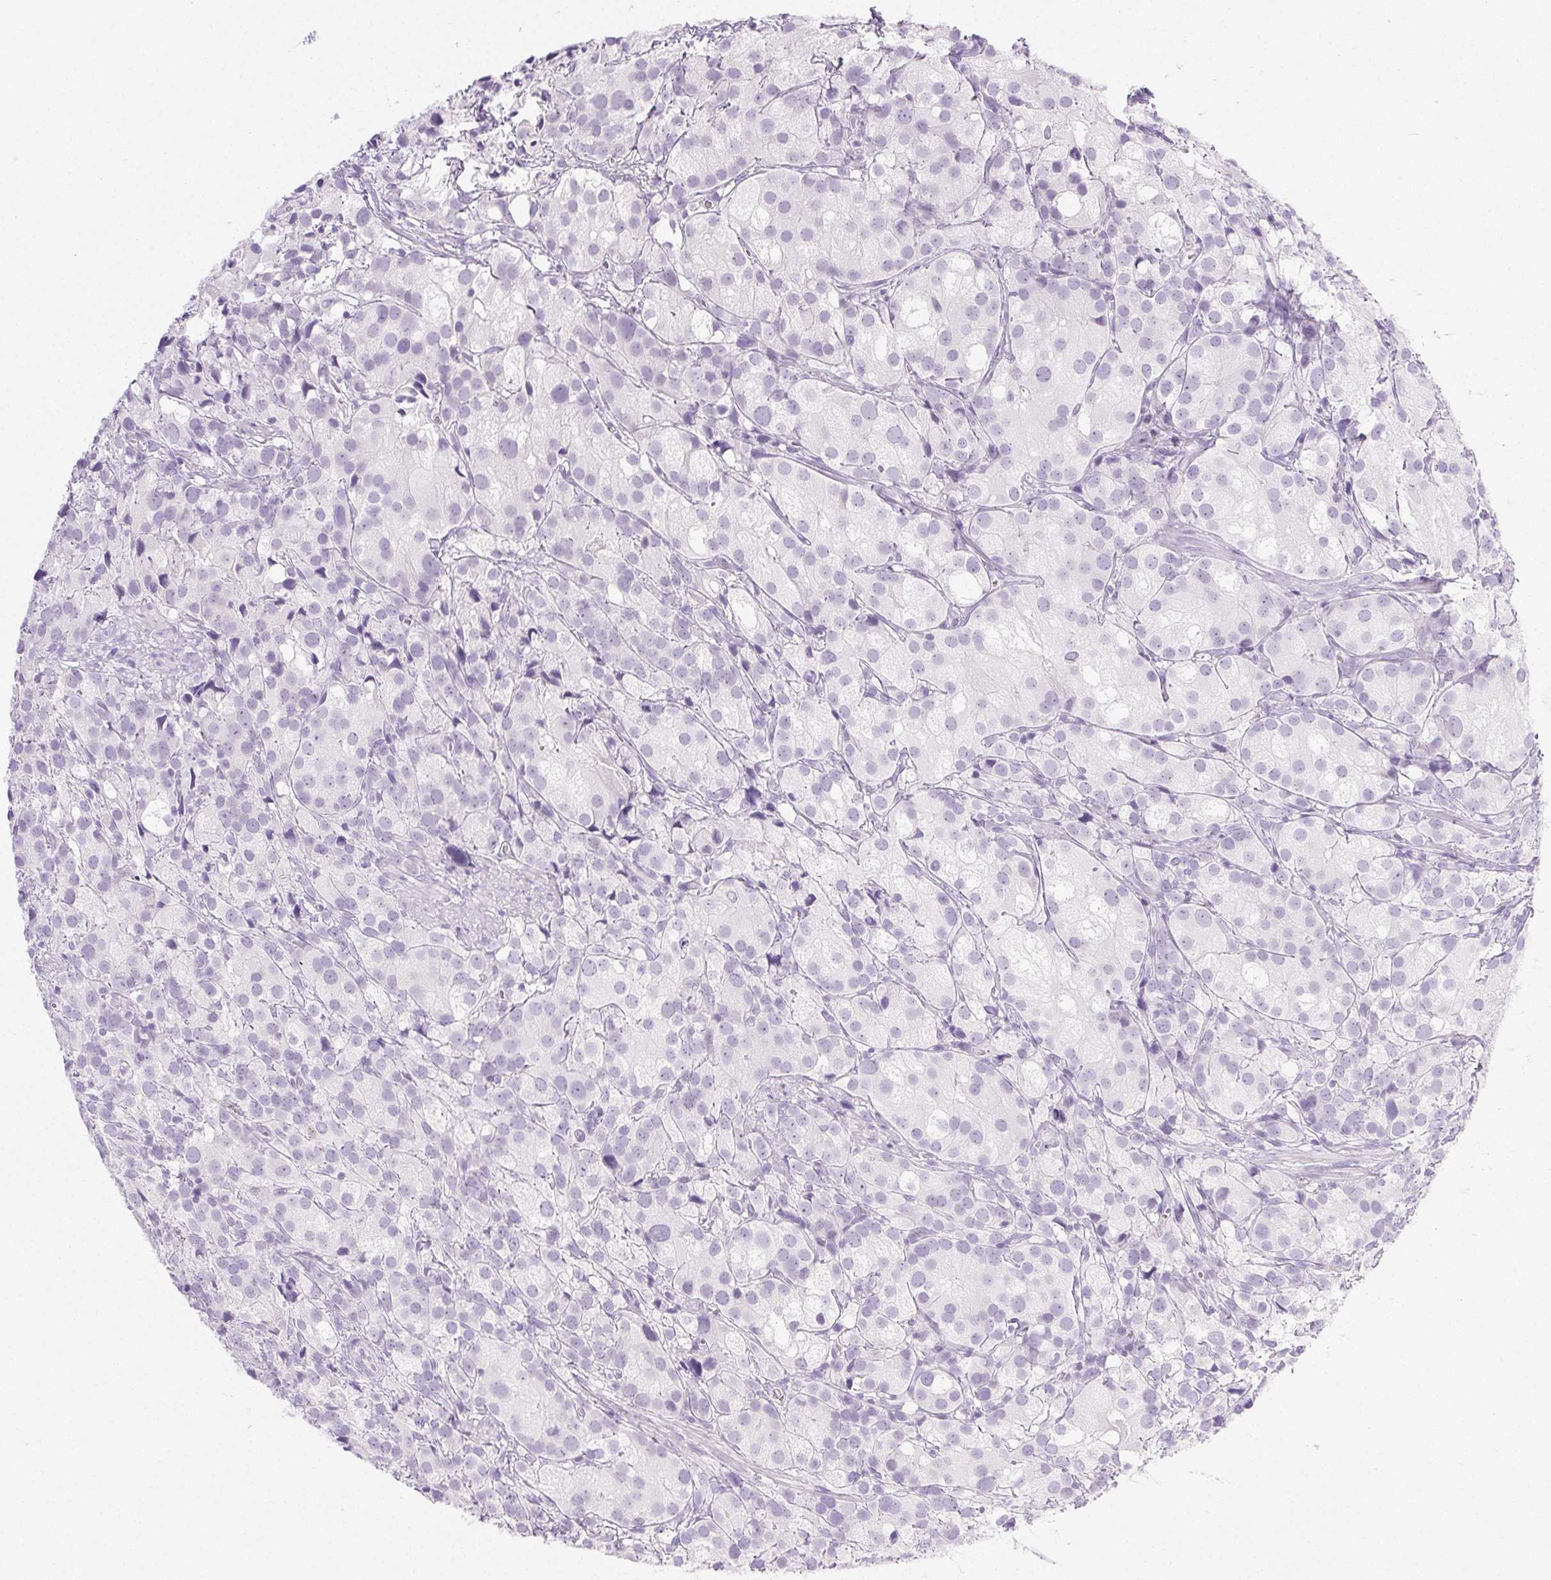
{"staining": {"intensity": "negative", "quantity": "none", "location": "none"}, "tissue": "prostate cancer", "cell_type": "Tumor cells", "image_type": "cancer", "snomed": [{"axis": "morphology", "description": "Adenocarcinoma, High grade"}, {"axis": "topography", "description": "Prostate"}], "caption": "Protein analysis of high-grade adenocarcinoma (prostate) shows no significant expression in tumor cells.", "gene": "PI3", "patient": {"sex": "male", "age": 86}}